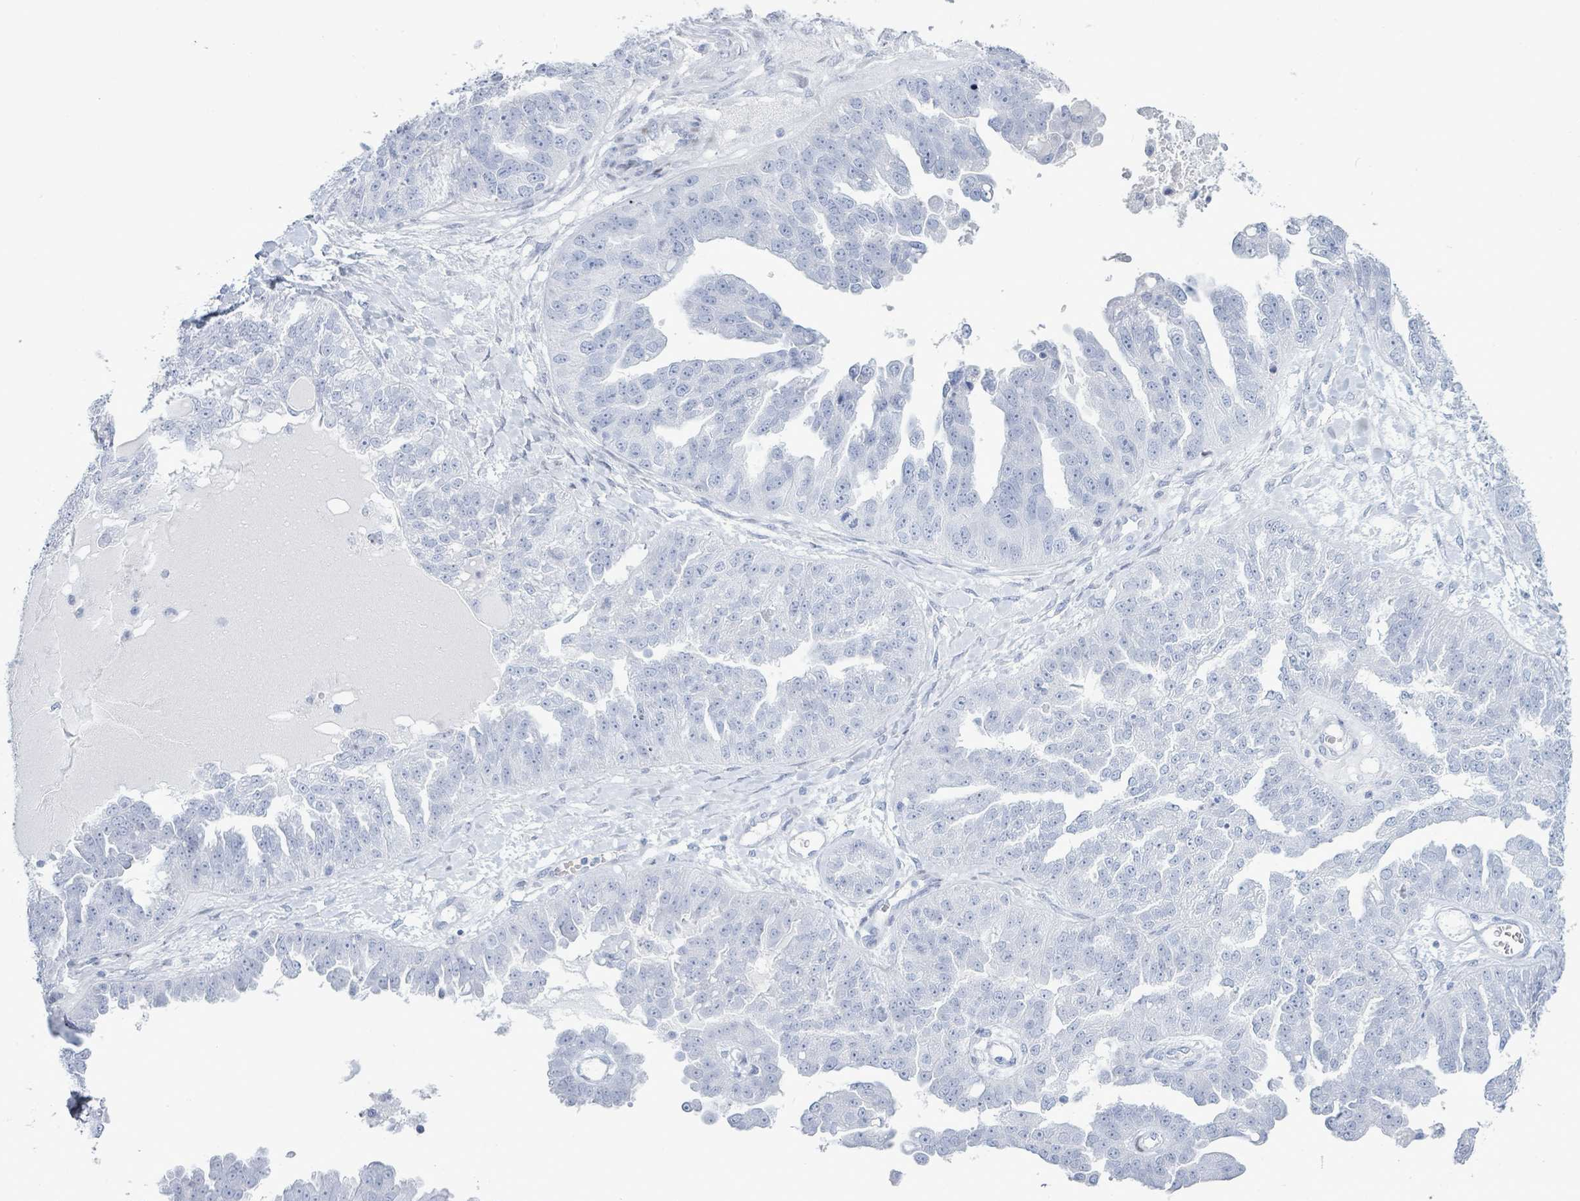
{"staining": {"intensity": "negative", "quantity": "none", "location": "none"}, "tissue": "ovarian cancer", "cell_type": "Tumor cells", "image_type": "cancer", "snomed": [{"axis": "morphology", "description": "Cystadenocarcinoma, serous, NOS"}, {"axis": "topography", "description": "Ovary"}], "caption": "IHC of human ovarian serous cystadenocarcinoma exhibits no staining in tumor cells. Brightfield microscopy of IHC stained with DAB (3,3'-diaminobenzidine) (brown) and hematoxylin (blue), captured at high magnification.", "gene": "MALL", "patient": {"sex": "female", "age": 58}}